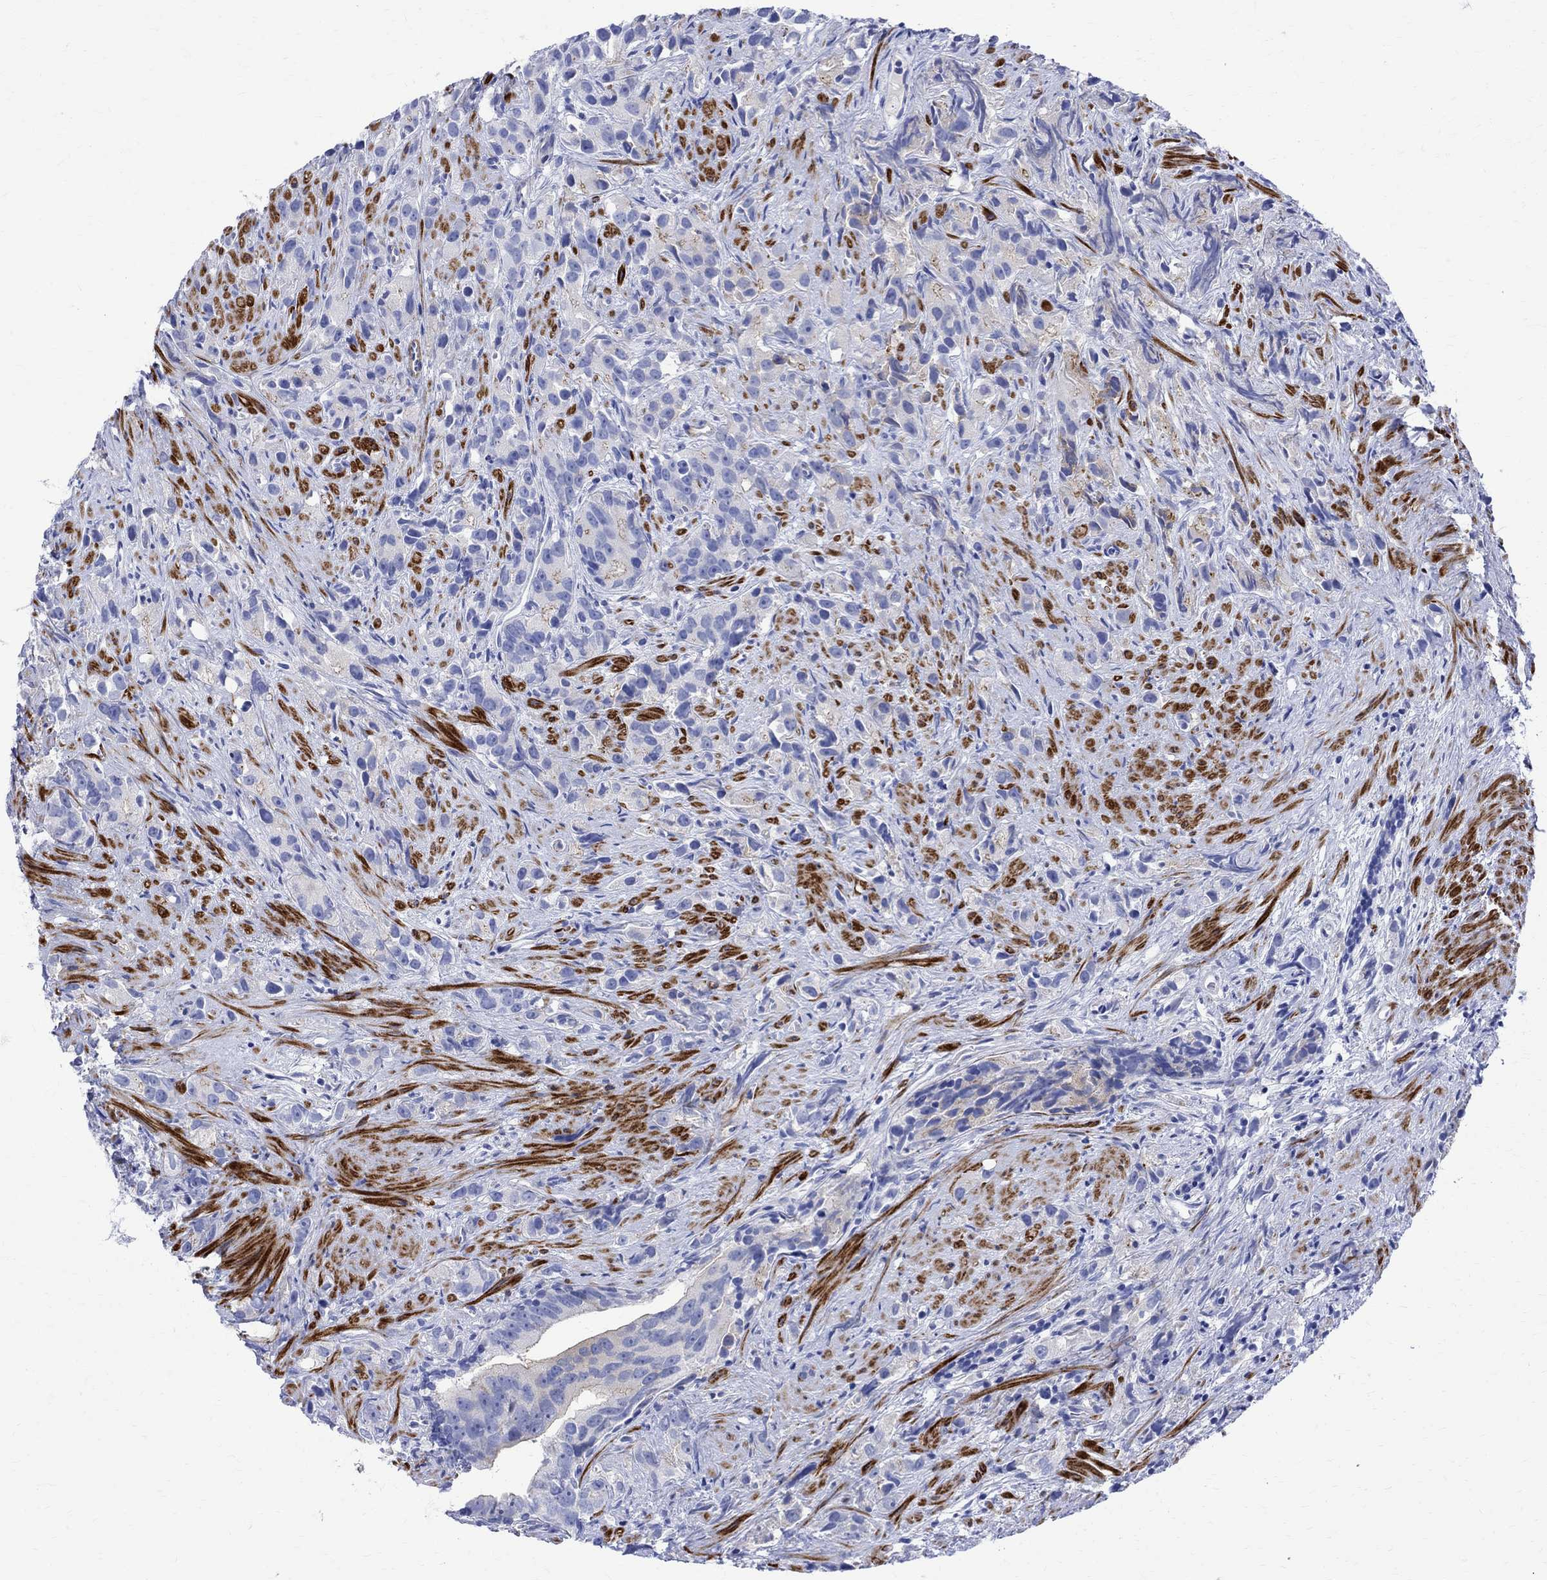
{"staining": {"intensity": "weak", "quantity": "<25%", "location": "cytoplasmic/membranous"}, "tissue": "prostate cancer", "cell_type": "Tumor cells", "image_type": "cancer", "snomed": [{"axis": "morphology", "description": "Adenocarcinoma, High grade"}, {"axis": "topography", "description": "Prostate"}], "caption": "A photomicrograph of human prostate cancer is negative for staining in tumor cells. (DAB (3,3'-diaminobenzidine) immunohistochemistry with hematoxylin counter stain).", "gene": "PARVB", "patient": {"sex": "male", "age": 90}}